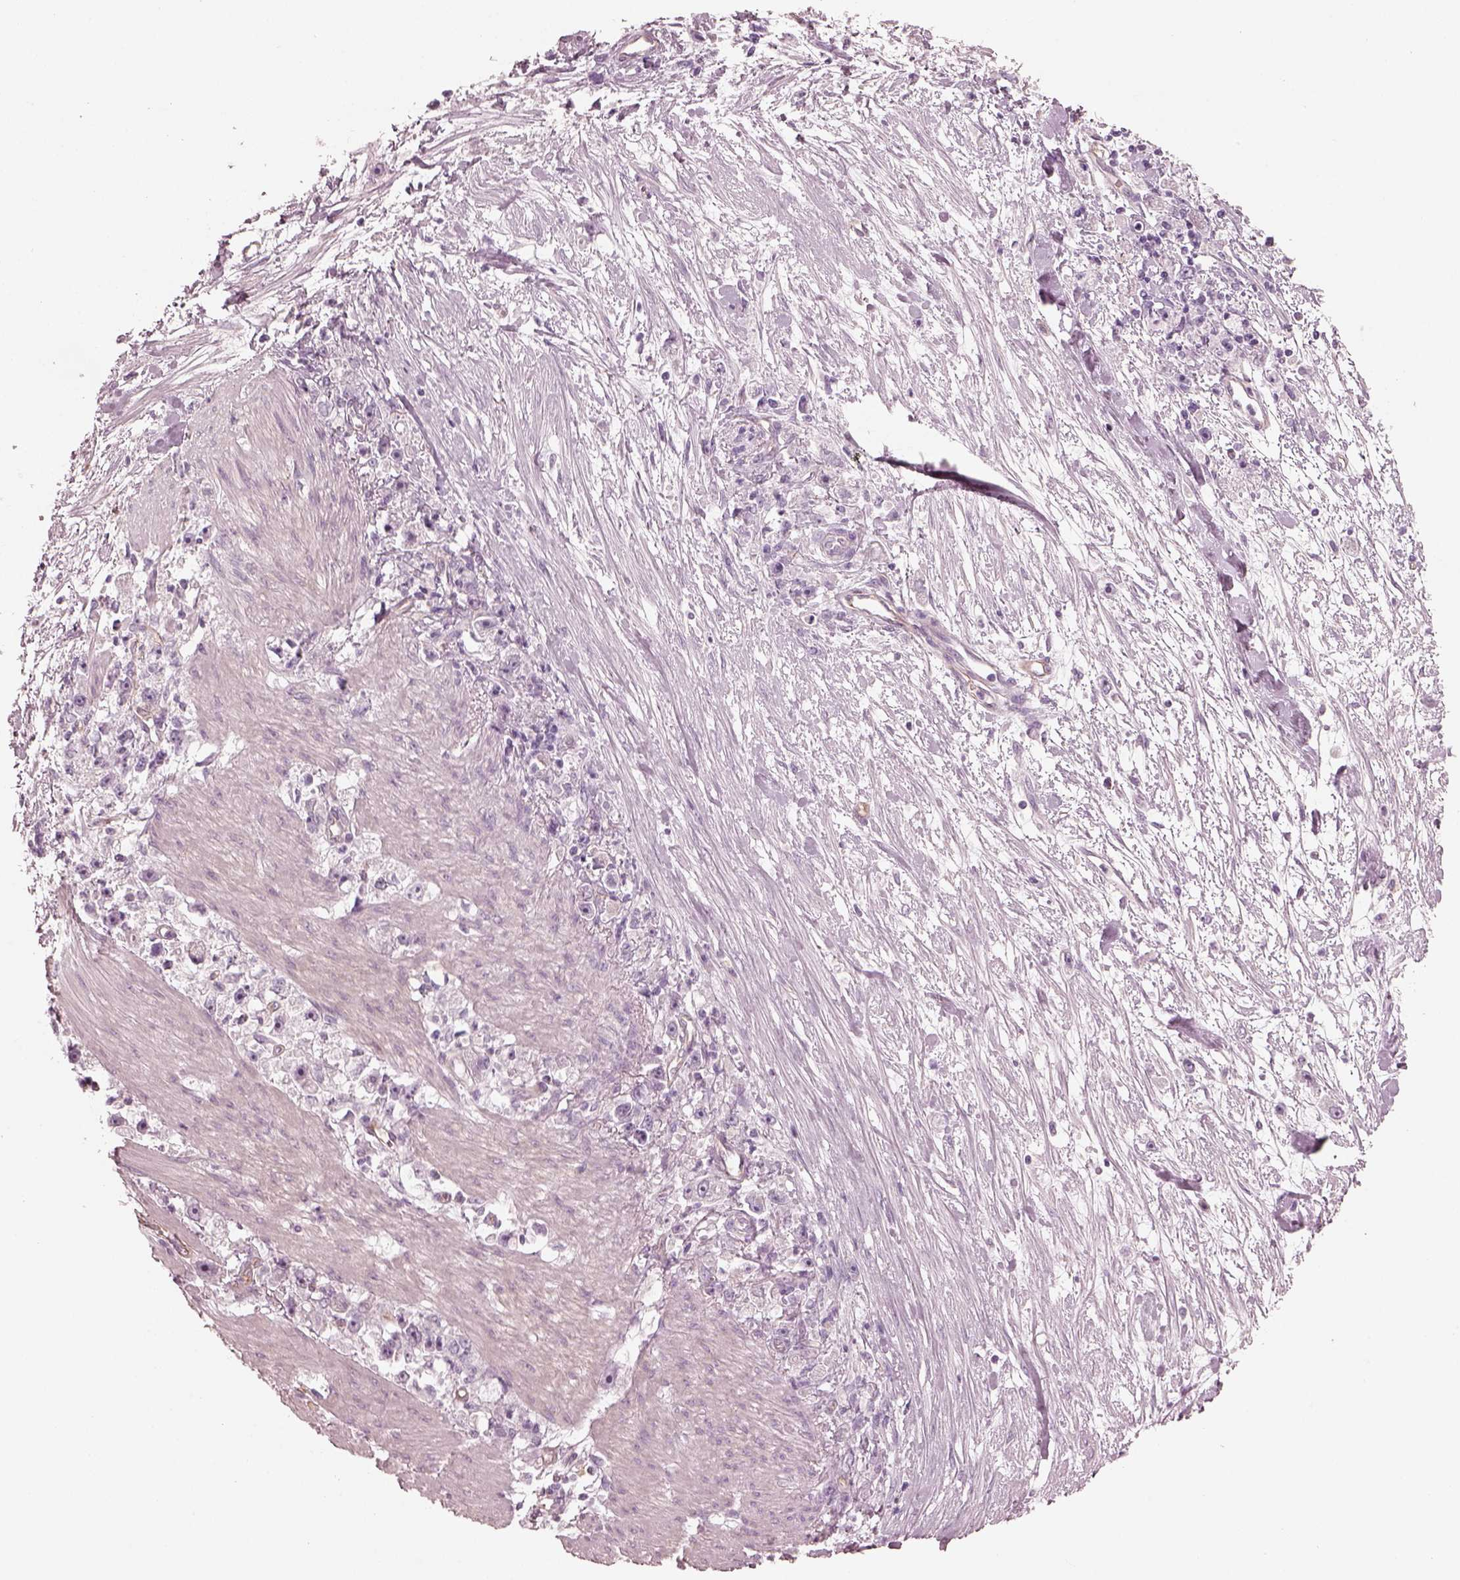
{"staining": {"intensity": "negative", "quantity": "none", "location": "none"}, "tissue": "stomach cancer", "cell_type": "Tumor cells", "image_type": "cancer", "snomed": [{"axis": "morphology", "description": "Adenocarcinoma, NOS"}, {"axis": "topography", "description": "Stomach"}], "caption": "Immunohistochemical staining of human stomach cancer displays no significant staining in tumor cells.", "gene": "EIF4E1B", "patient": {"sex": "female", "age": 59}}